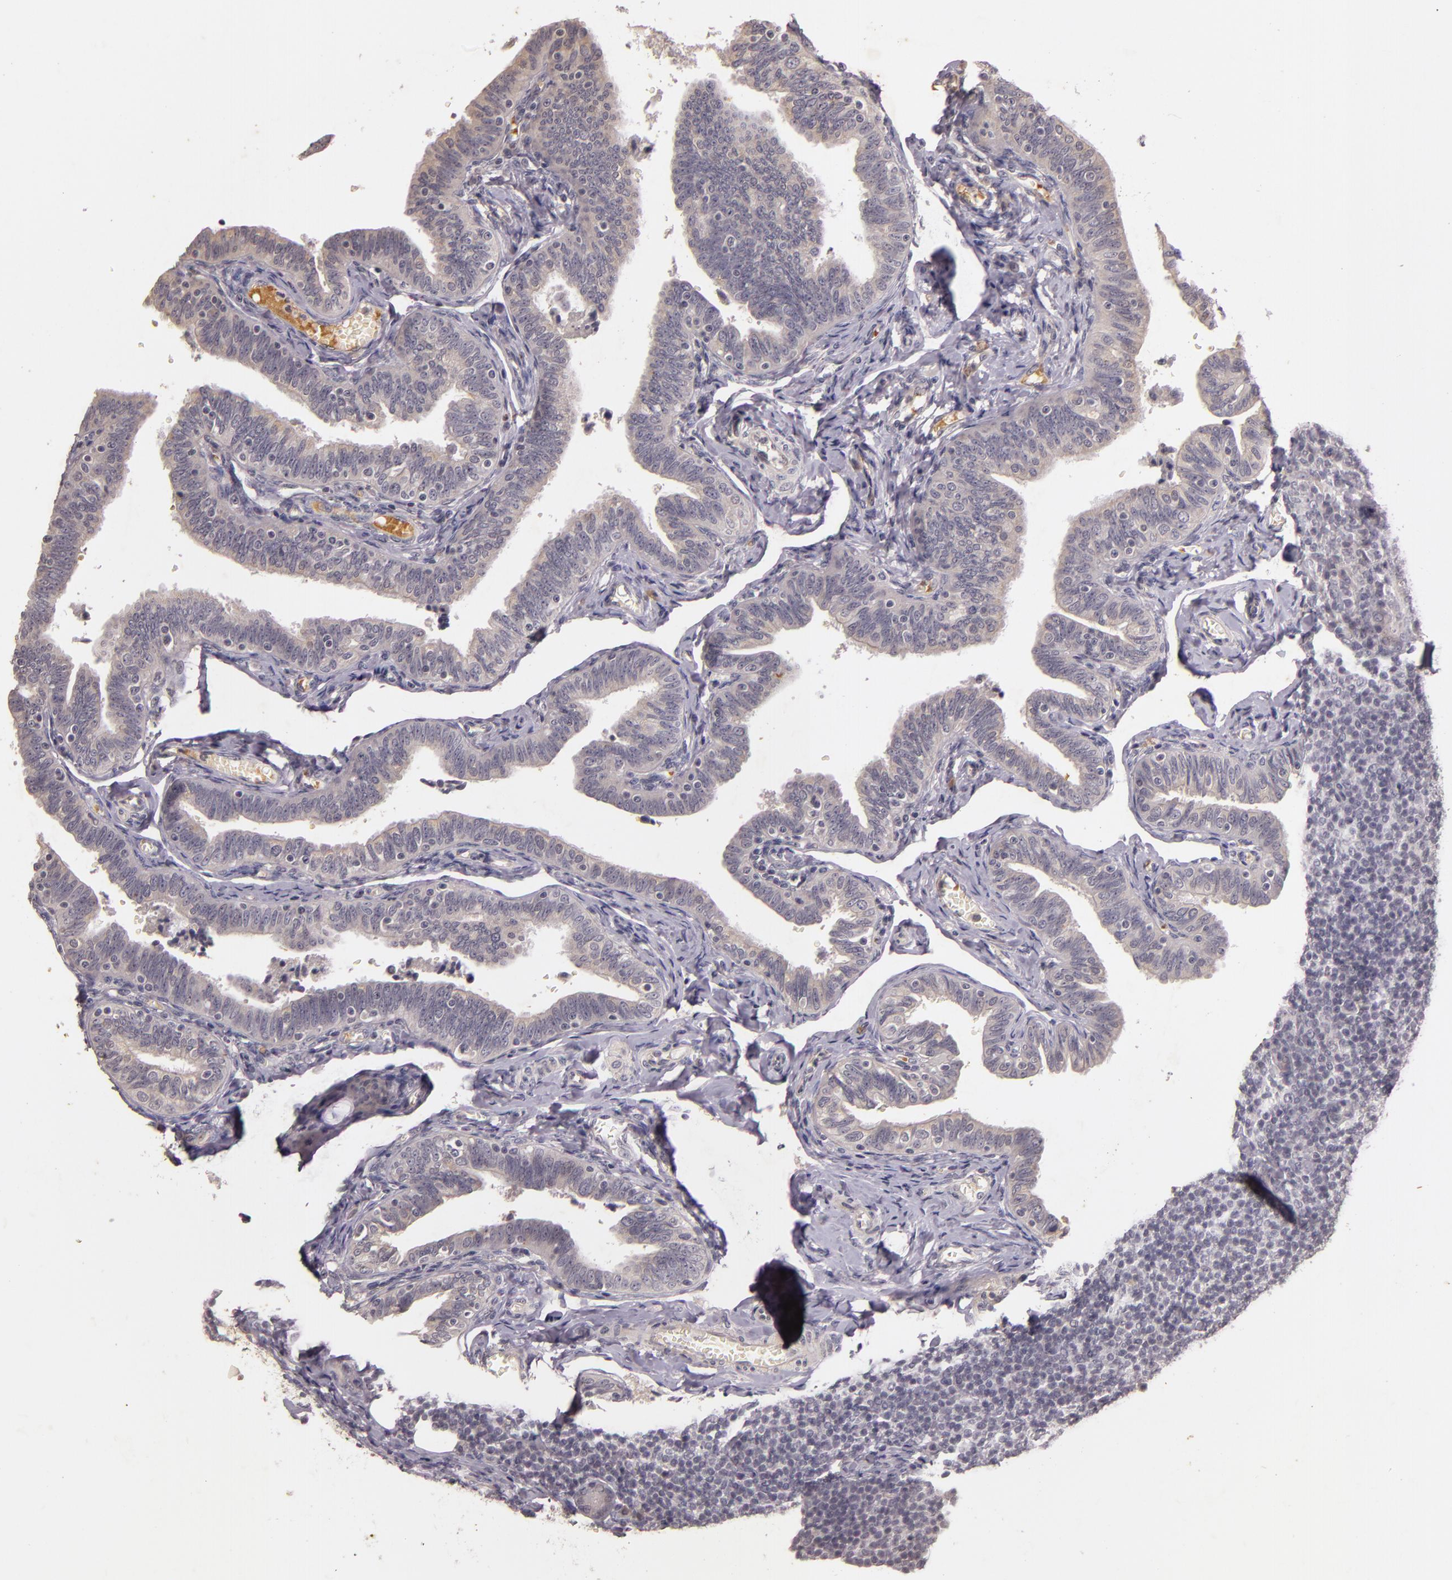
{"staining": {"intensity": "negative", "quantity": "none", "location": "none"}, "tissue": "fallopian tube", "cell_type": "Glandular cells", "image_type": "normal", "snomed": [{"axis": "morphology", "description": "Normal tissue, NOS"}, {"axis": "topography", "description": "Fallopian tube"}, {"axis": "topography", "description": "Ovary"}], "caption": "IHC photomicrograph of normal fallopian tube: human fallopian tube stained with DAB (3,3'-diaminobenzidine) displays no significant protein positivity in glandular cells. (IHC, brightfield microscopy, high magnification).", "gene": "TFF1", "patient": {"sex": "female", "age": 69}}